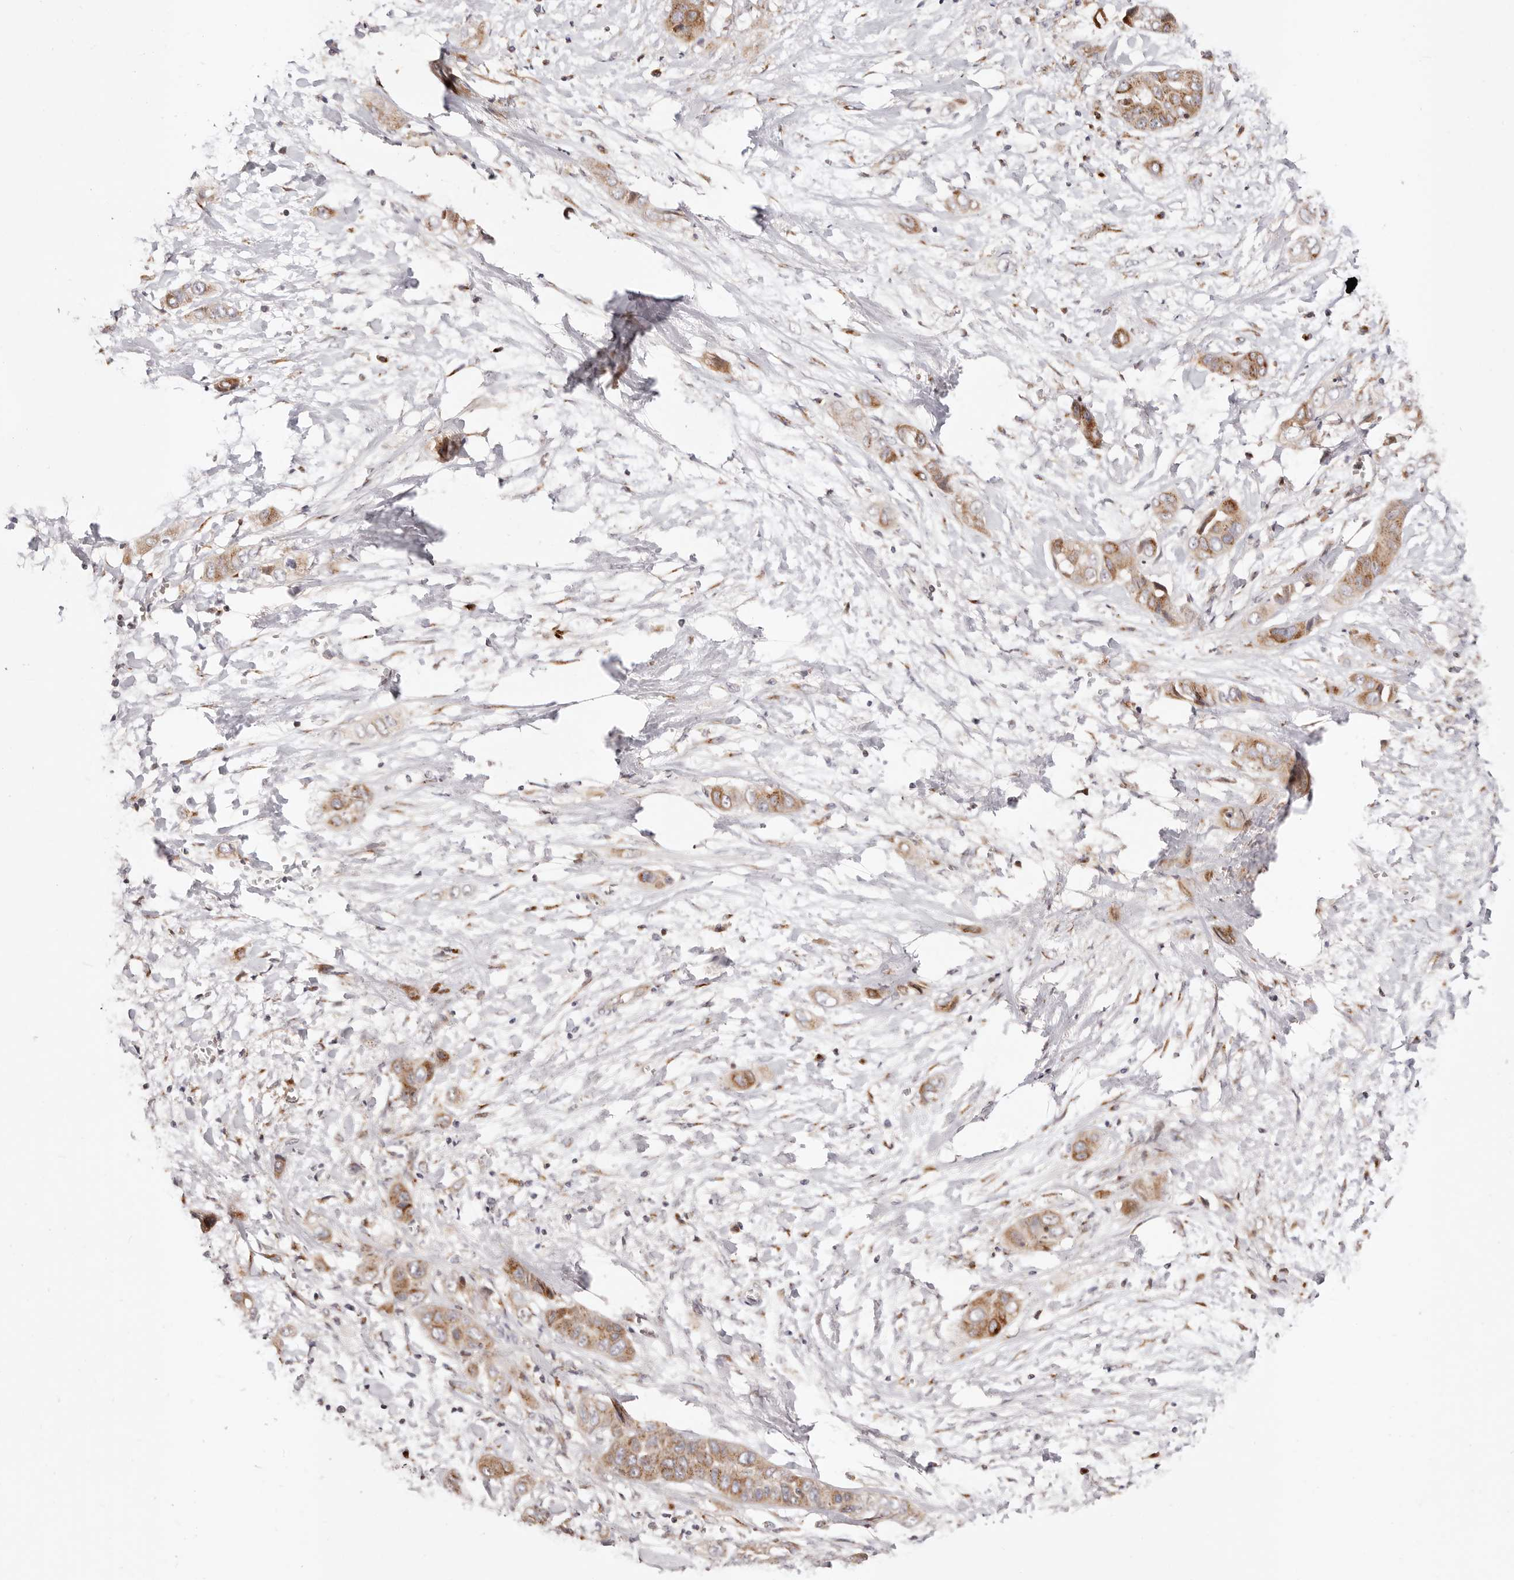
{"staining": {"intensity": "moderate", "quantity": ">75%", "location": "cytoplasmic/membranous"}, "tissue": "liver cancer", "cell_type": "Tumor cells", "image_type": "cancer", "snomed": [{"axis": "morphology", "description": "Cholangiocarcinoma"}, {"axis": "topography", "description": "Liver"}], "caption": "Brown immunohistochemical staining in liver cancer (cholangiocarcinoma) displays moderate cytoplasmic/membranous positivity in about >75% of tumor cells.", "gene": "MAPK6", "patient": {"sex": "female", "age": 52}}